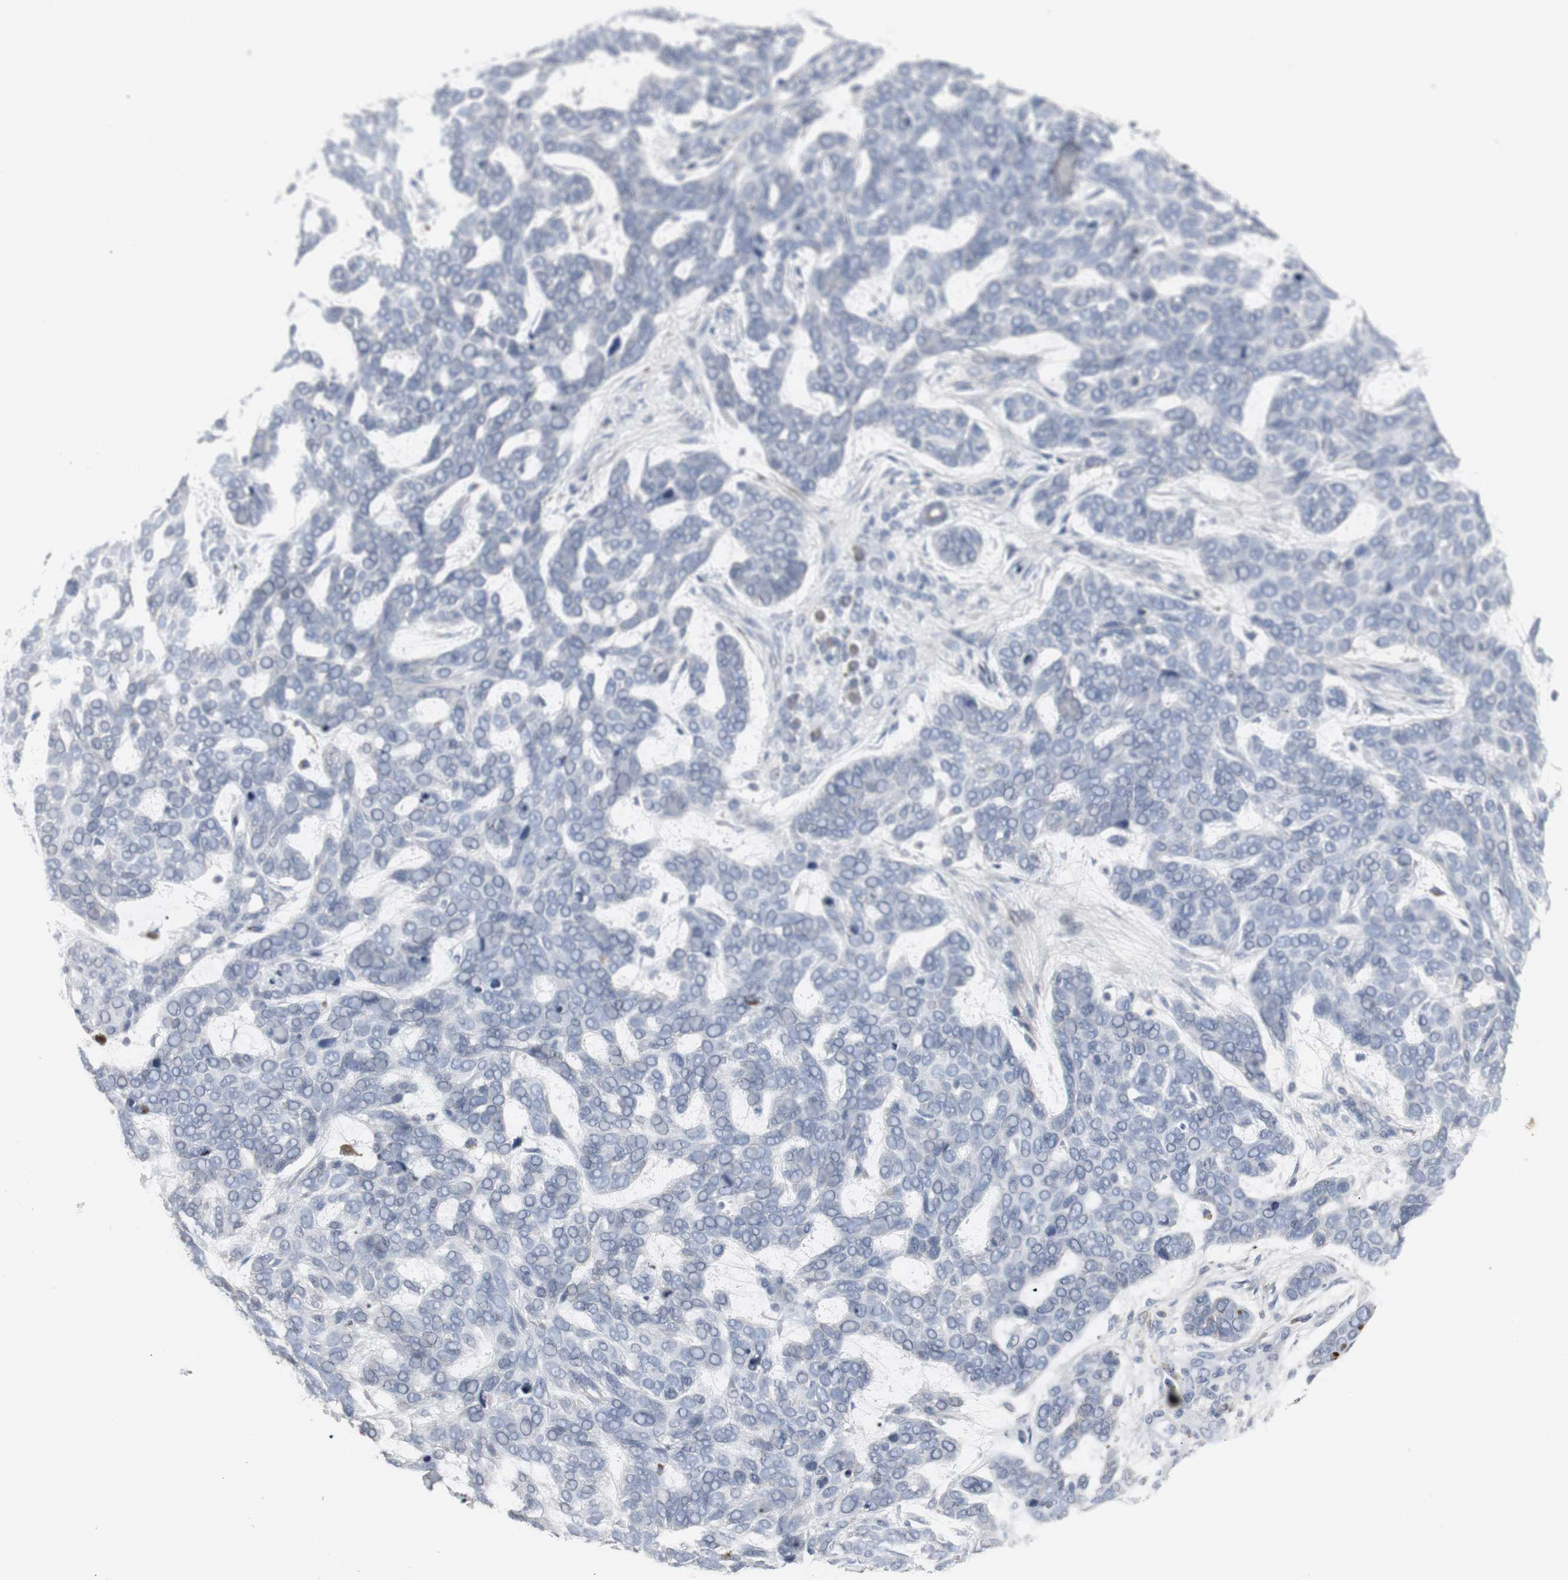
{"staining": {"intensity": "negative", "quantity": "none", "location": "none"}, "tissue": "skin cancer", "cell_type": "Tumor cells", "image_type": "cancer", "snomed": [{"axis": "morphology", "description": "Basal cell carcinoma"}, {"axis": "topography", "description": "Skin"}], "caption": "Immunohistochemistry micrograph of basal cell carcinoma (skin) stained for a protein (brown), which shows no expression in tumor cells. (Brightfield microscopy of DAB immunohistochemistry (IHC) at high magnification).", "gene": "ACAA1", "patient": {"sex": "male", "age": 87}}